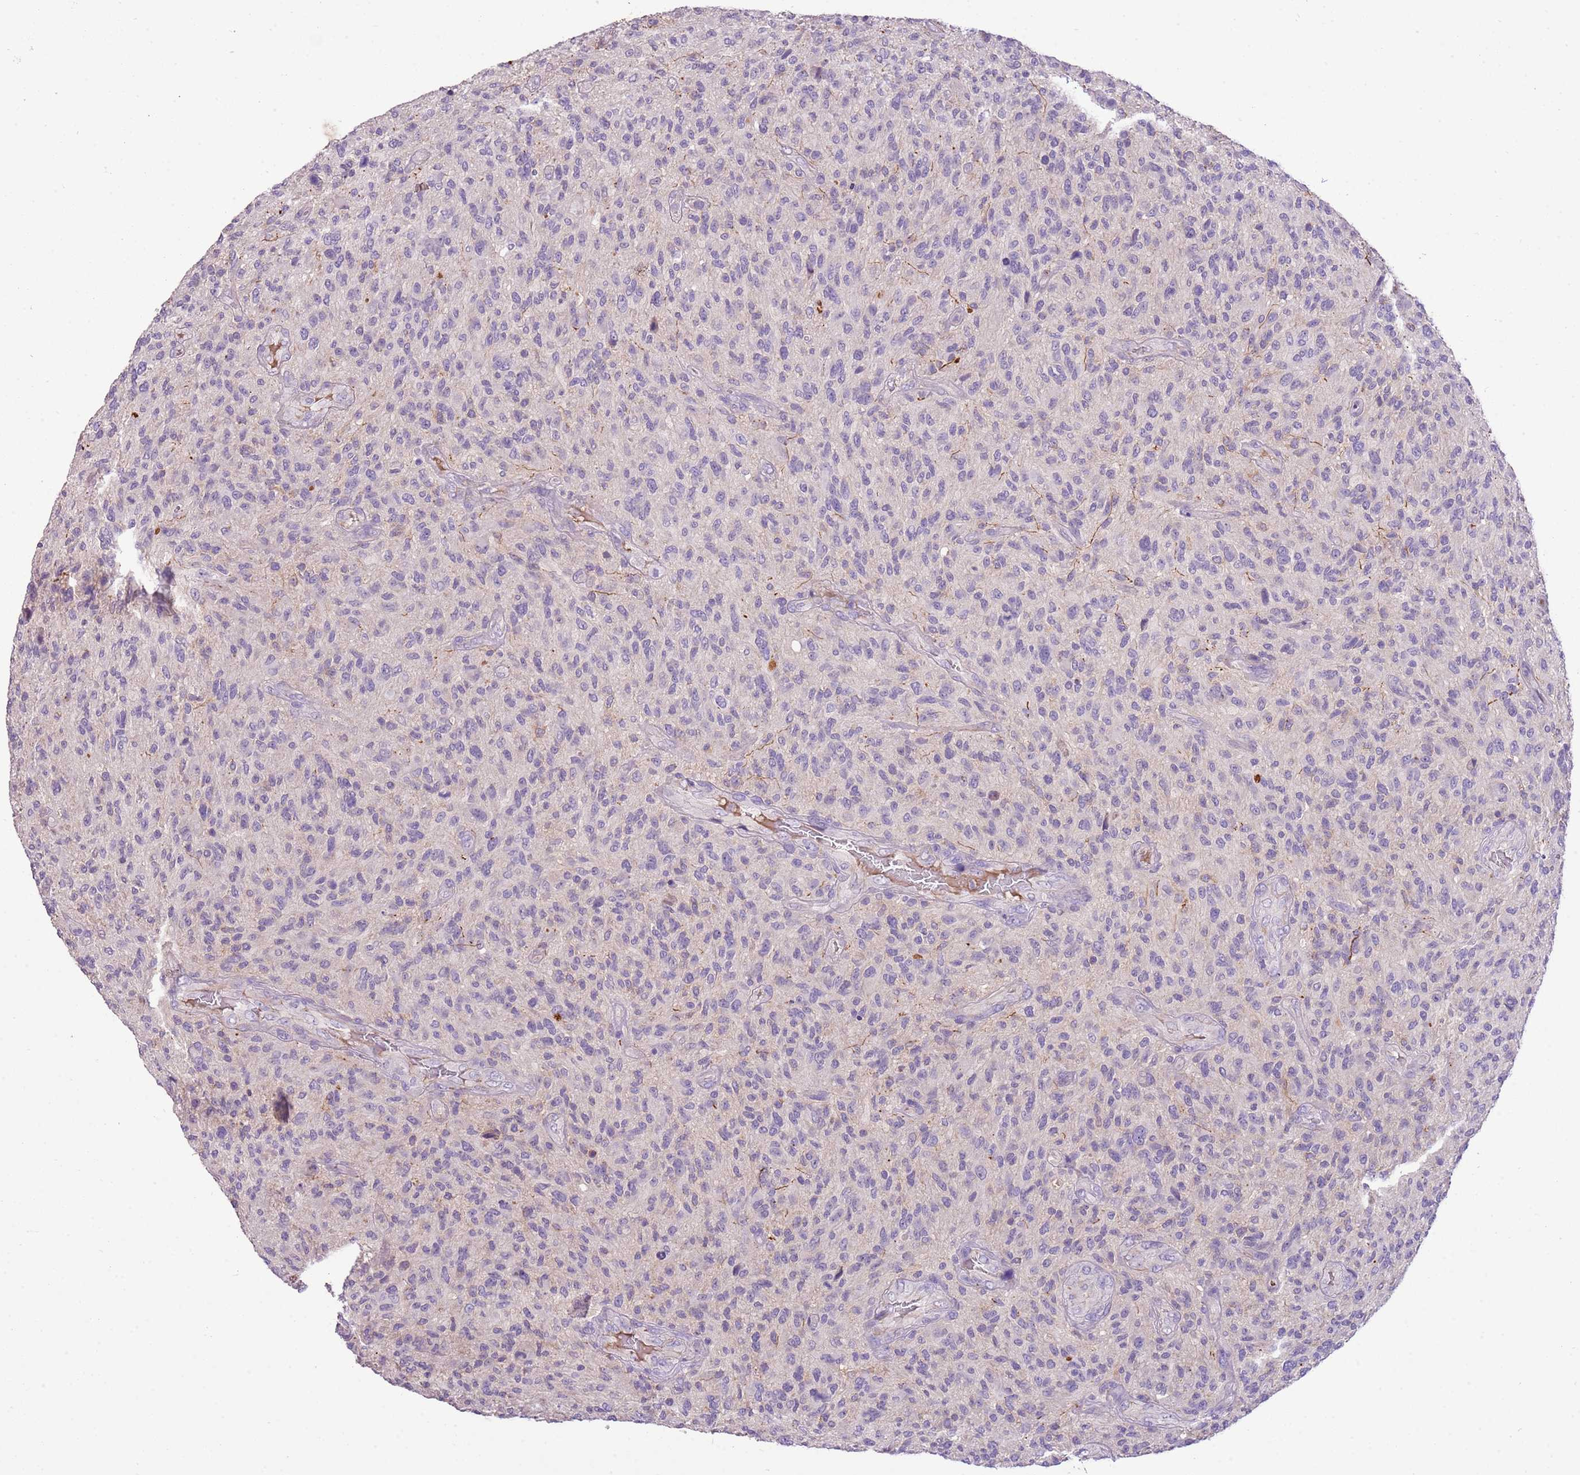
{"staining": {"intensity": "negative", "quantity": "none", "location": "none"}, "tissue": "glioma", "cell_type": "Tumor cells", "image_type": "cancer", "snomed": [{"axis": "morphology", "description": "Glioma, malignant, High grade"}, {"axis": "topography", "description": "Brain"}], "caption": "Tumor cells show no significant staining in glioma.", "gene": "SCAMP5", "patient": {"sex": "male", "age": 47}}